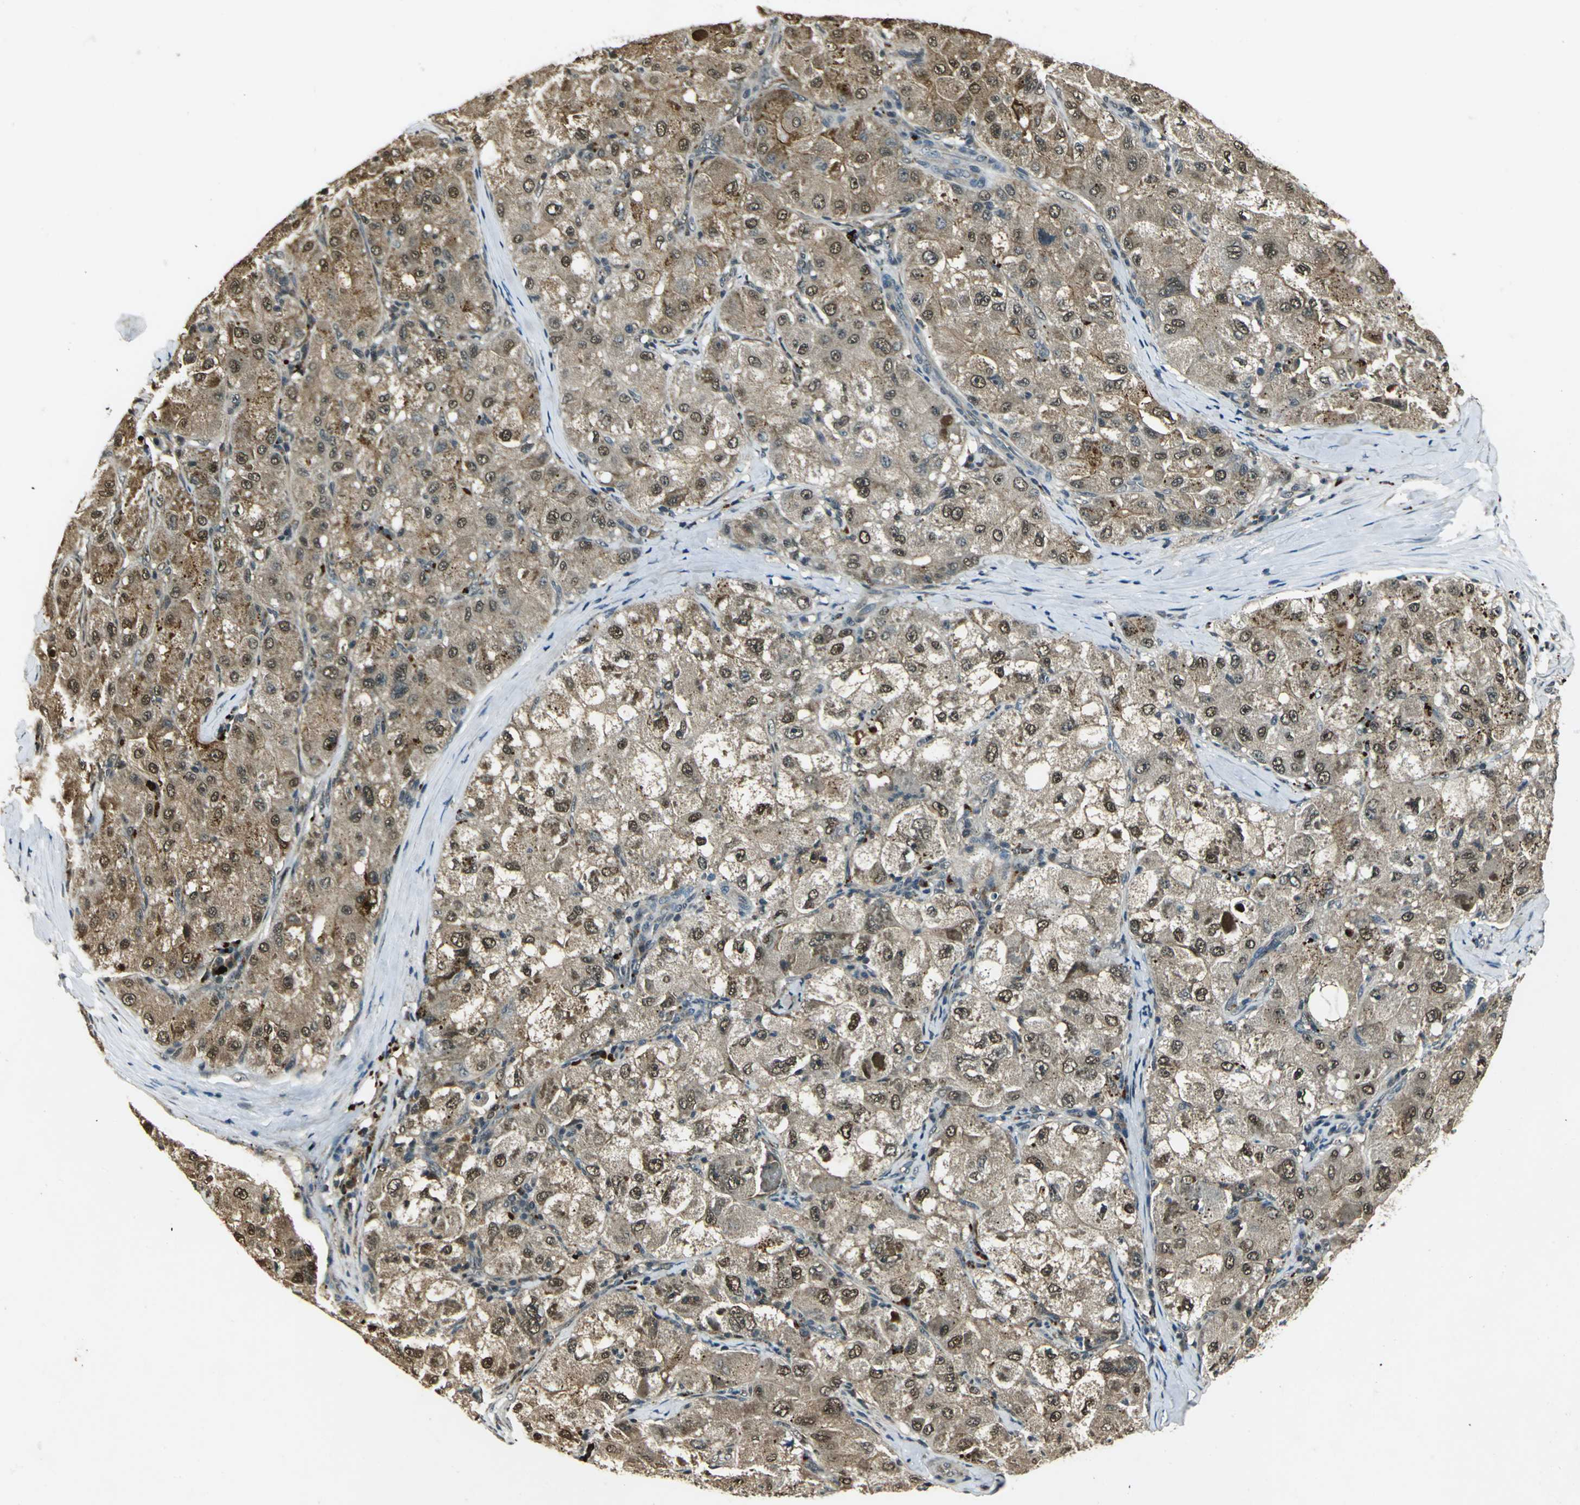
{"staining": {"intensity": "weak", "quantity": ">75%", "location": "cytoplasmic/membranous,nuclear"}, "tissue": "liver cancer", "cell_type": "Tumor cells", "image_type": "cancer", "snomed": [{"axis": "morphology", "description": "Carcinoma, Hepatocellular, NOS"}, {"axis": "topography", "description": "Liver"}], "caption": "Immunohistochemistry of human liver cancer (hepatocellular carcinoma) demonstrates low levels of weak cytoplasmic/membranous and nuclear positivity in about >75% of tumor cells.", "gene": "PPP1R13L", "patient": {"sex": "male", "age": 80}}